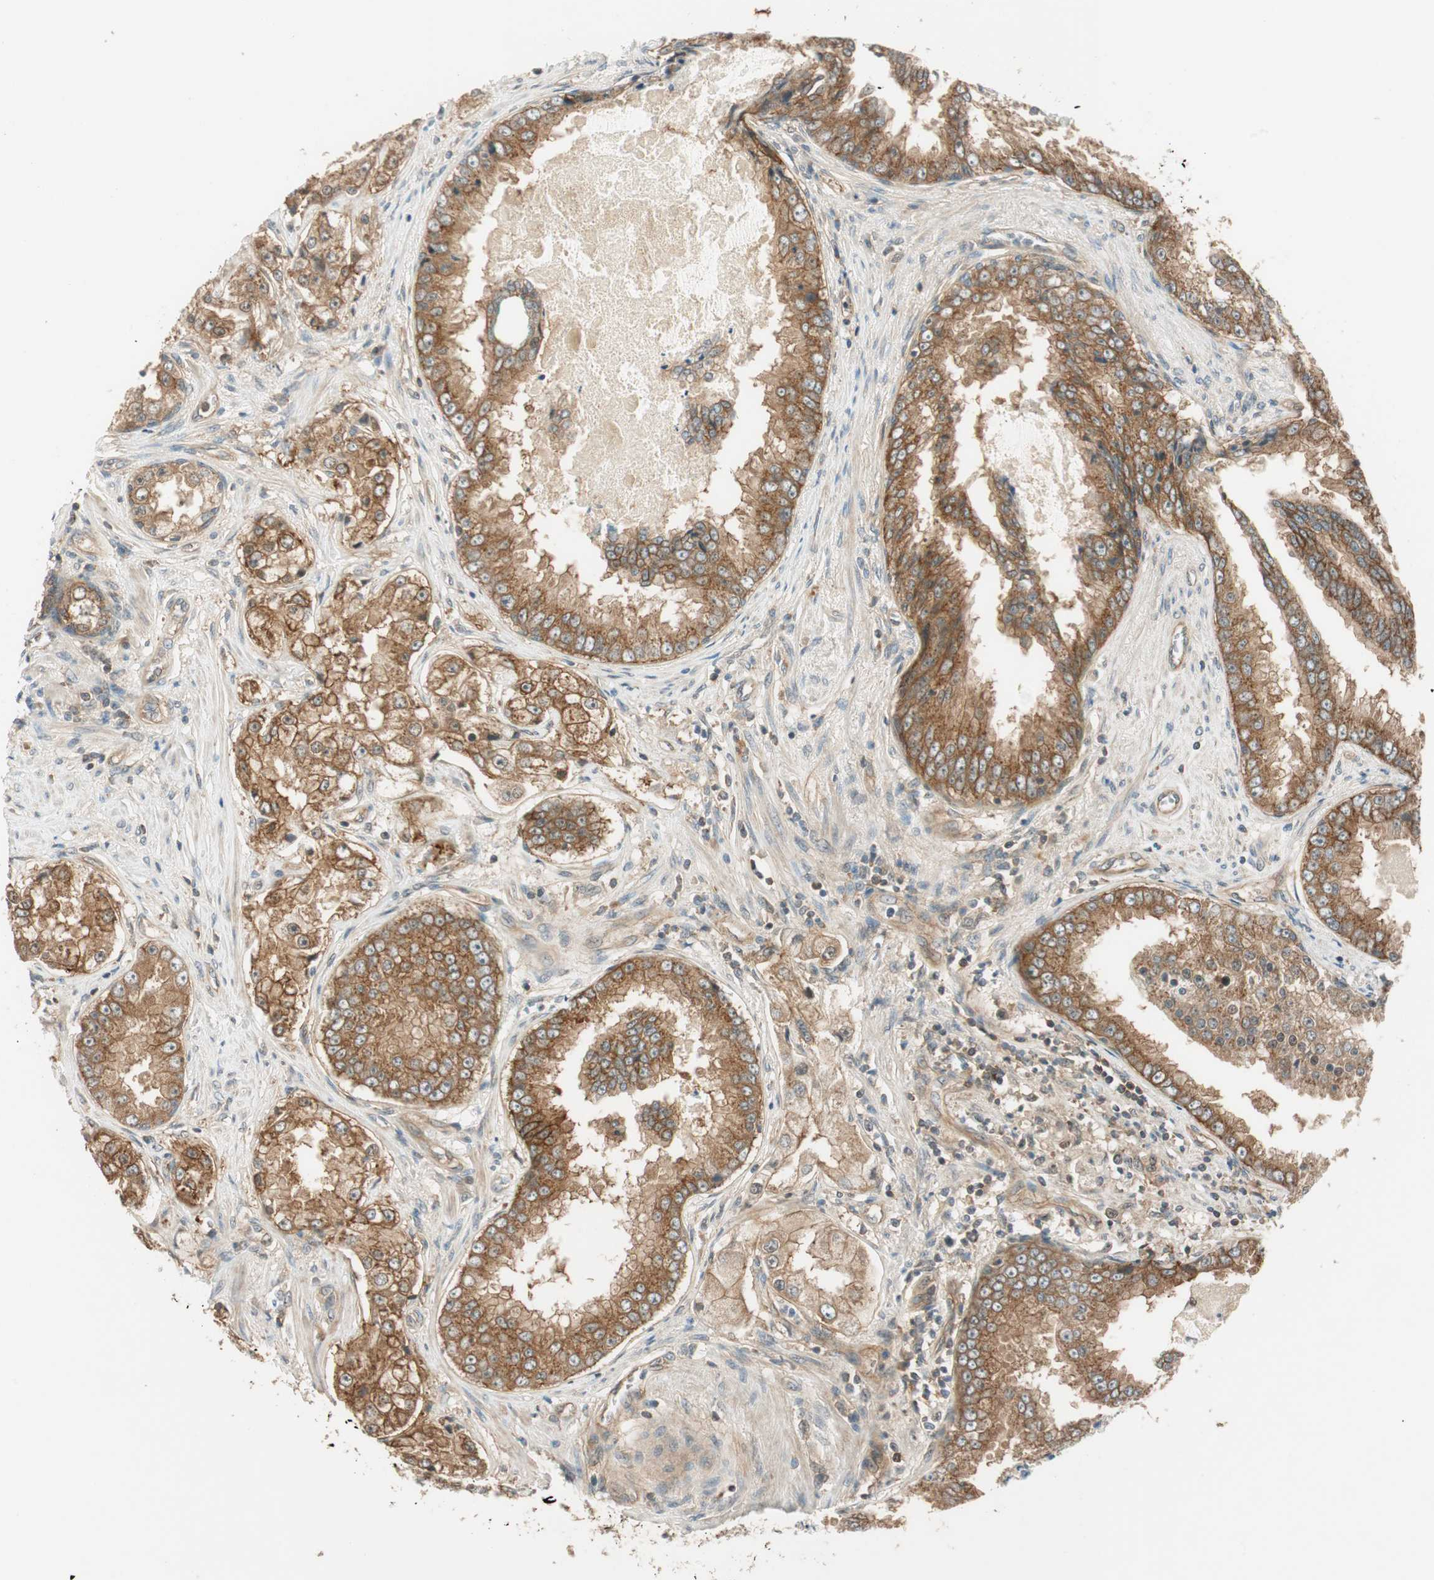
{"staining": {"intensity": "strong", "quantity": ">75%", "location": "cytoplasmic/membranous"}, "tissue": "prostate cancer", "cell_type": "Tumor cells", "image_type": "cancer", "snomed": [{"axis": "morphology", "description": "Adenocarcinoma, High grade"}, {"axis": "topography", "description": "Prostate"}], "caption": "Immunohistochemical staining of human prostate cancer (adenocarcinoma (high-grade)) reveals high levels of strong cytoplasmic/membranous protein positivity in about >75% of tumor cells.", "gene": "PSMD8", "patient": {"sex": "male", "age": 73}}